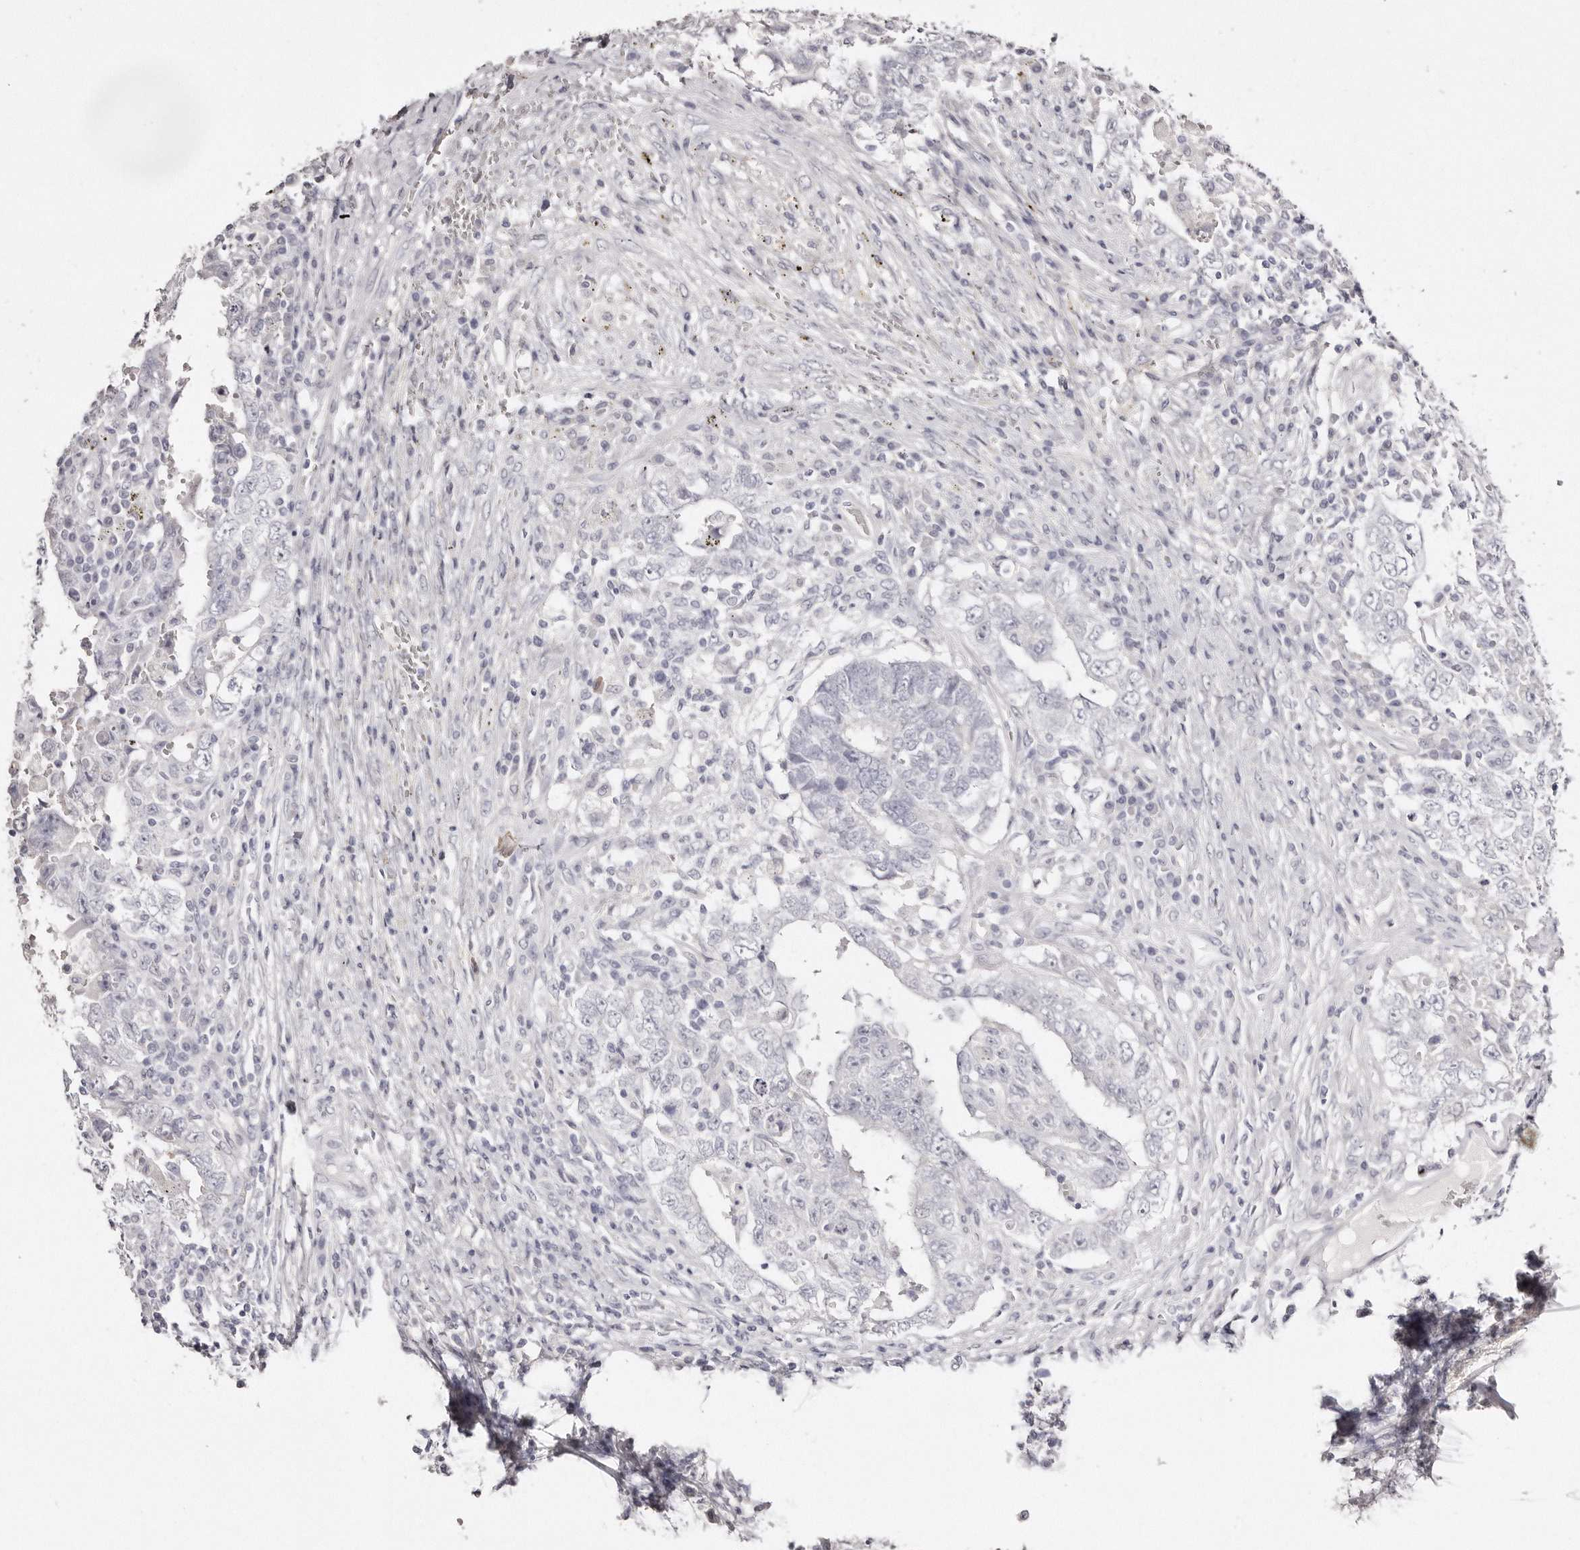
{"staining": {"intensity": "negative", "quantity": "none", "location": "none"}, "tissue": "testis cancer", "cell_type": "Tumor cells", "image_type": "cancer", "snomed": [{"axis": "morphology", "description": "Carcinoma, Embryonal, NOS"}, {"axis": "topography", "description": "Testis"}], "caption": "Immunohistochemistry of human testis embryonal carcinoma demonstrates no positivity in tumor cells.", "gene": "AKNAD1", "patient": {"sex": "male", "age": 26}}